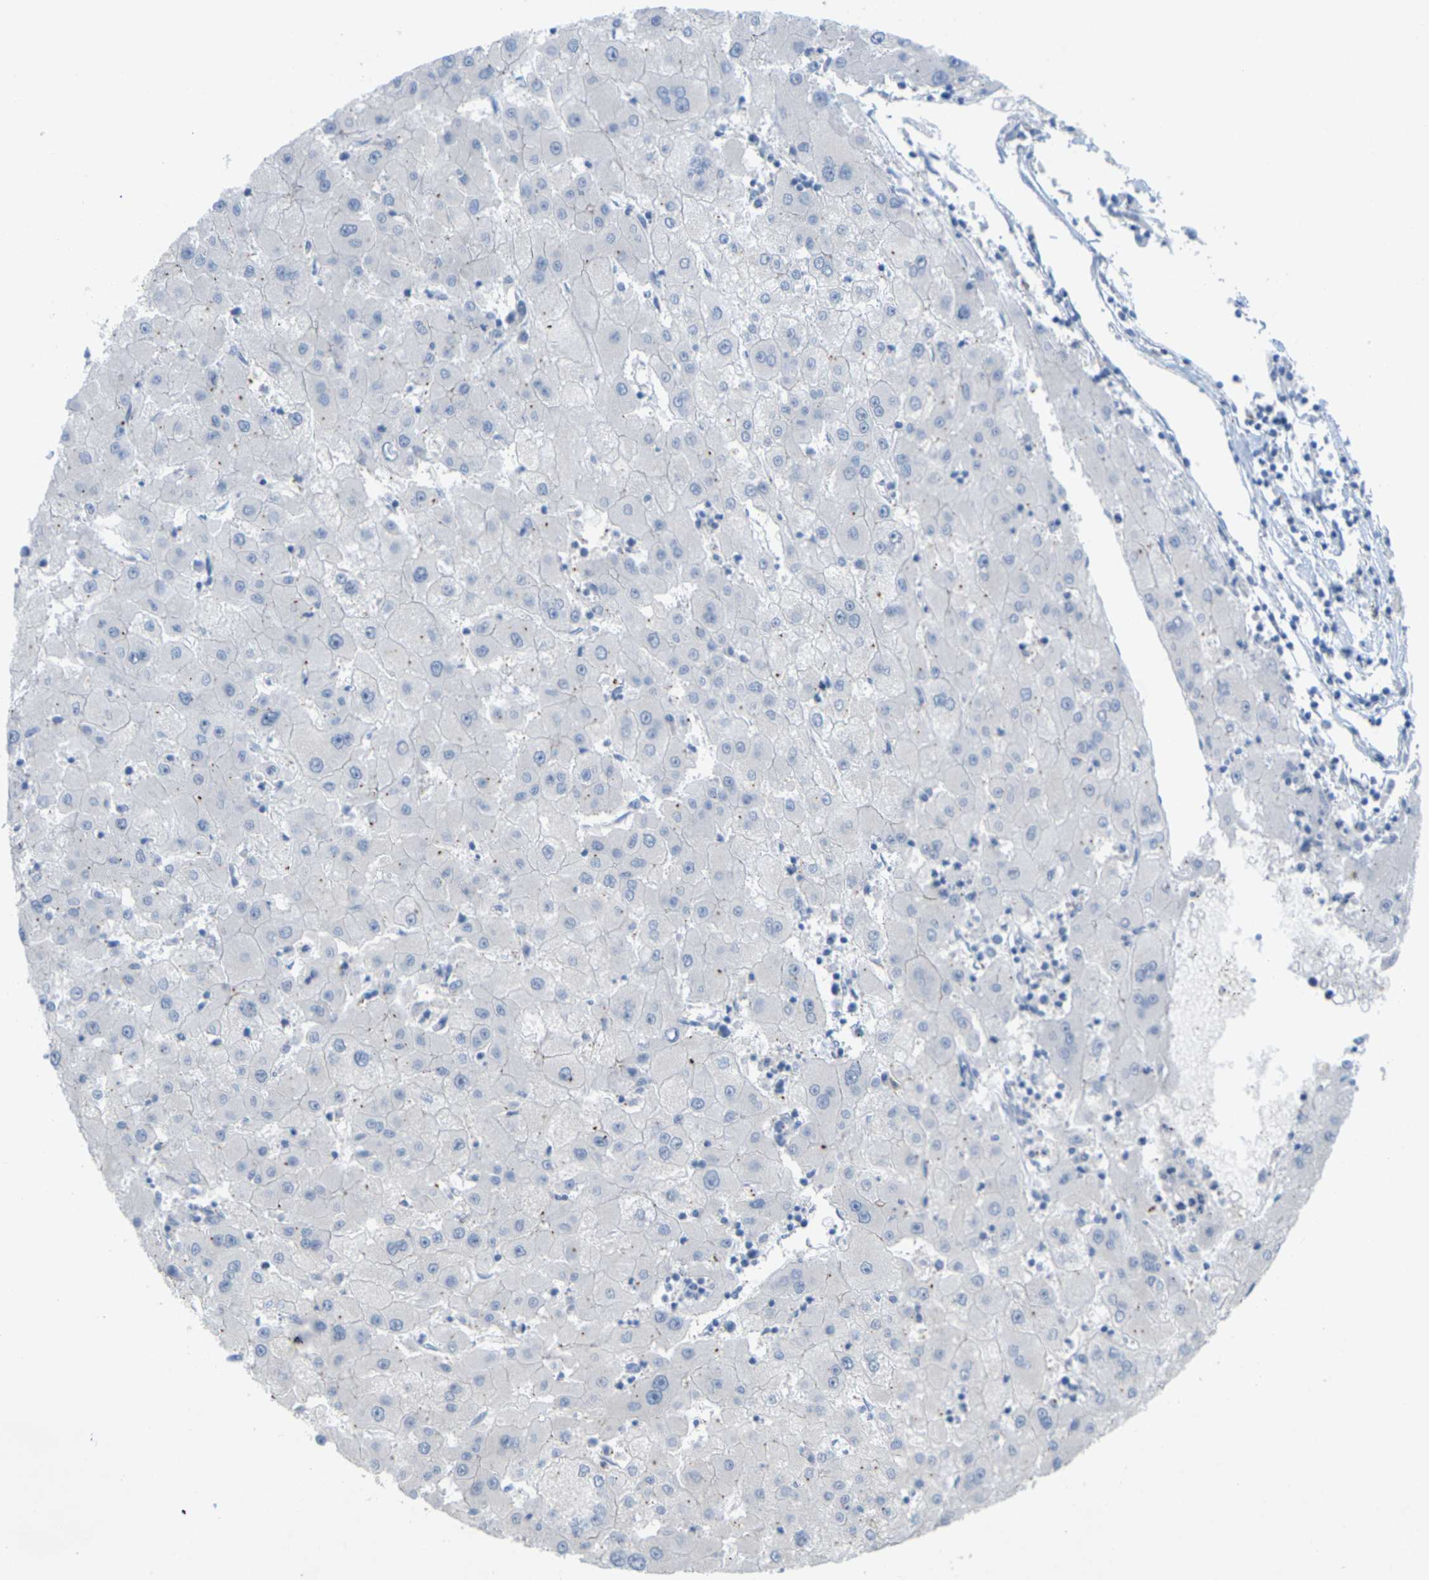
{"staining": {"intensity": "moderate", "quantity": "<25%", "location": "cytoplasmic/membranous"}, "tissue": "liver cancer", "cell_type": "Tumor cells", "image_type": "cancer", "snomed": [{"axis": "morphology", "description": "Carcinoma, Hepatocellular, NOS"}, {"axis": "topography", "description": "Liver"}], "caption": "Immunohistochemistry (IHC) (DAB) staining of liver cancer shows moderate cytoplasmic/membranous protein positivity in about <25% of tumor cells.", "gene": "CLDN3", "patient": {"sex": "male", "age": 72}}